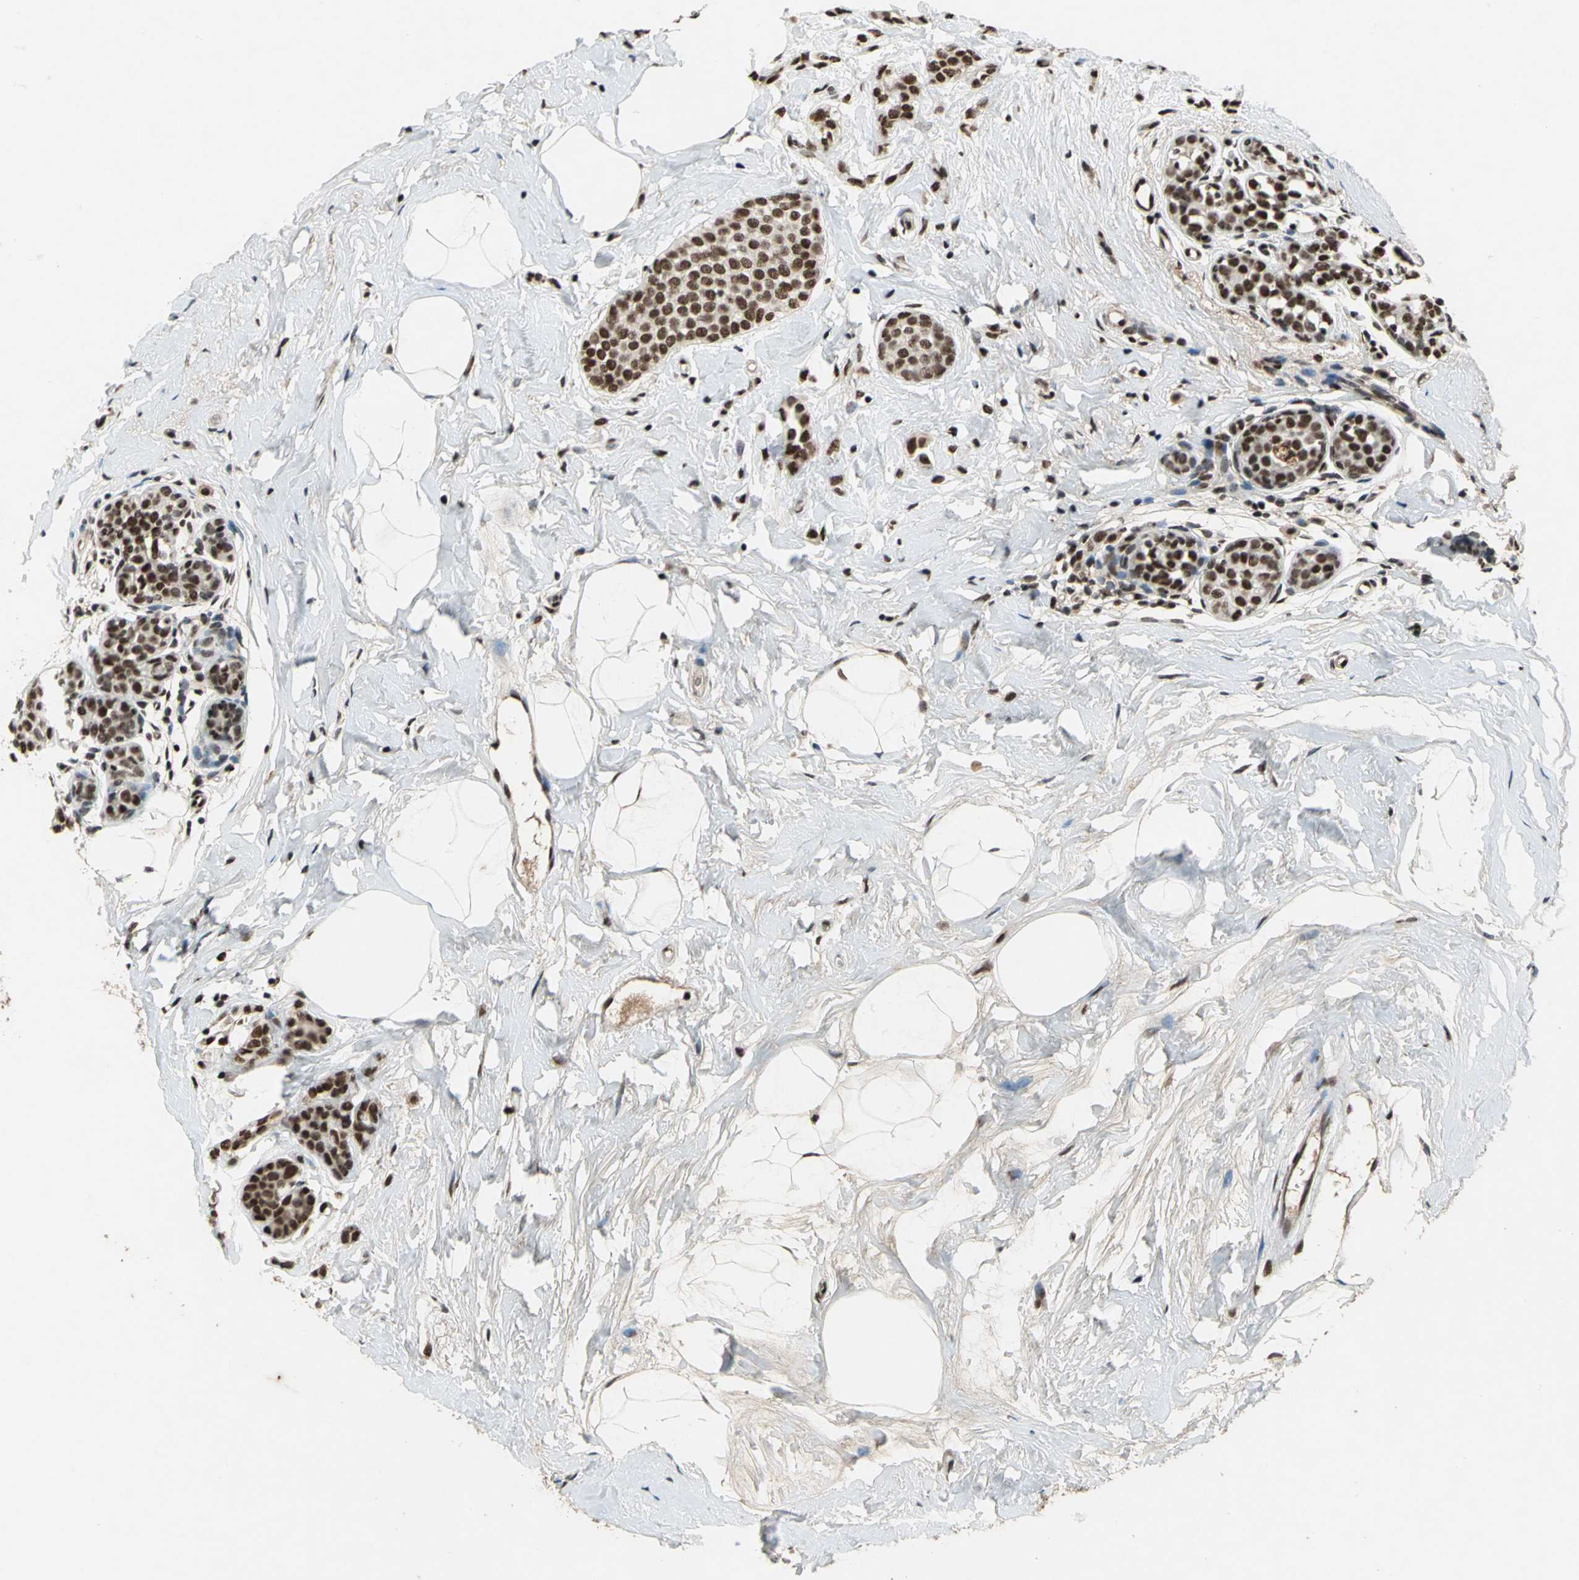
{"staining": {"intensity": "strong", "quantity": ">75%", "location": "nuclear"}, "tissue": "breast cancer", "cell_type": "Tumor cells", "image_type": "cancer", "snomed": [{"axis": "morphology", "description": "Lobular carcinoma, in situ"}, {"axis": "morphology", "description": "Lobular carcinoma"}, {"axis": "topography", "description": "Breast"}], "caption": "Immunohistochemical staining of human breast lobular carcinoma demonstrates high levels of strong nuclear expression in about >75% of tumor cells.", "gene": "MTA2", "patient": {"sex": "female", "age": 41}}